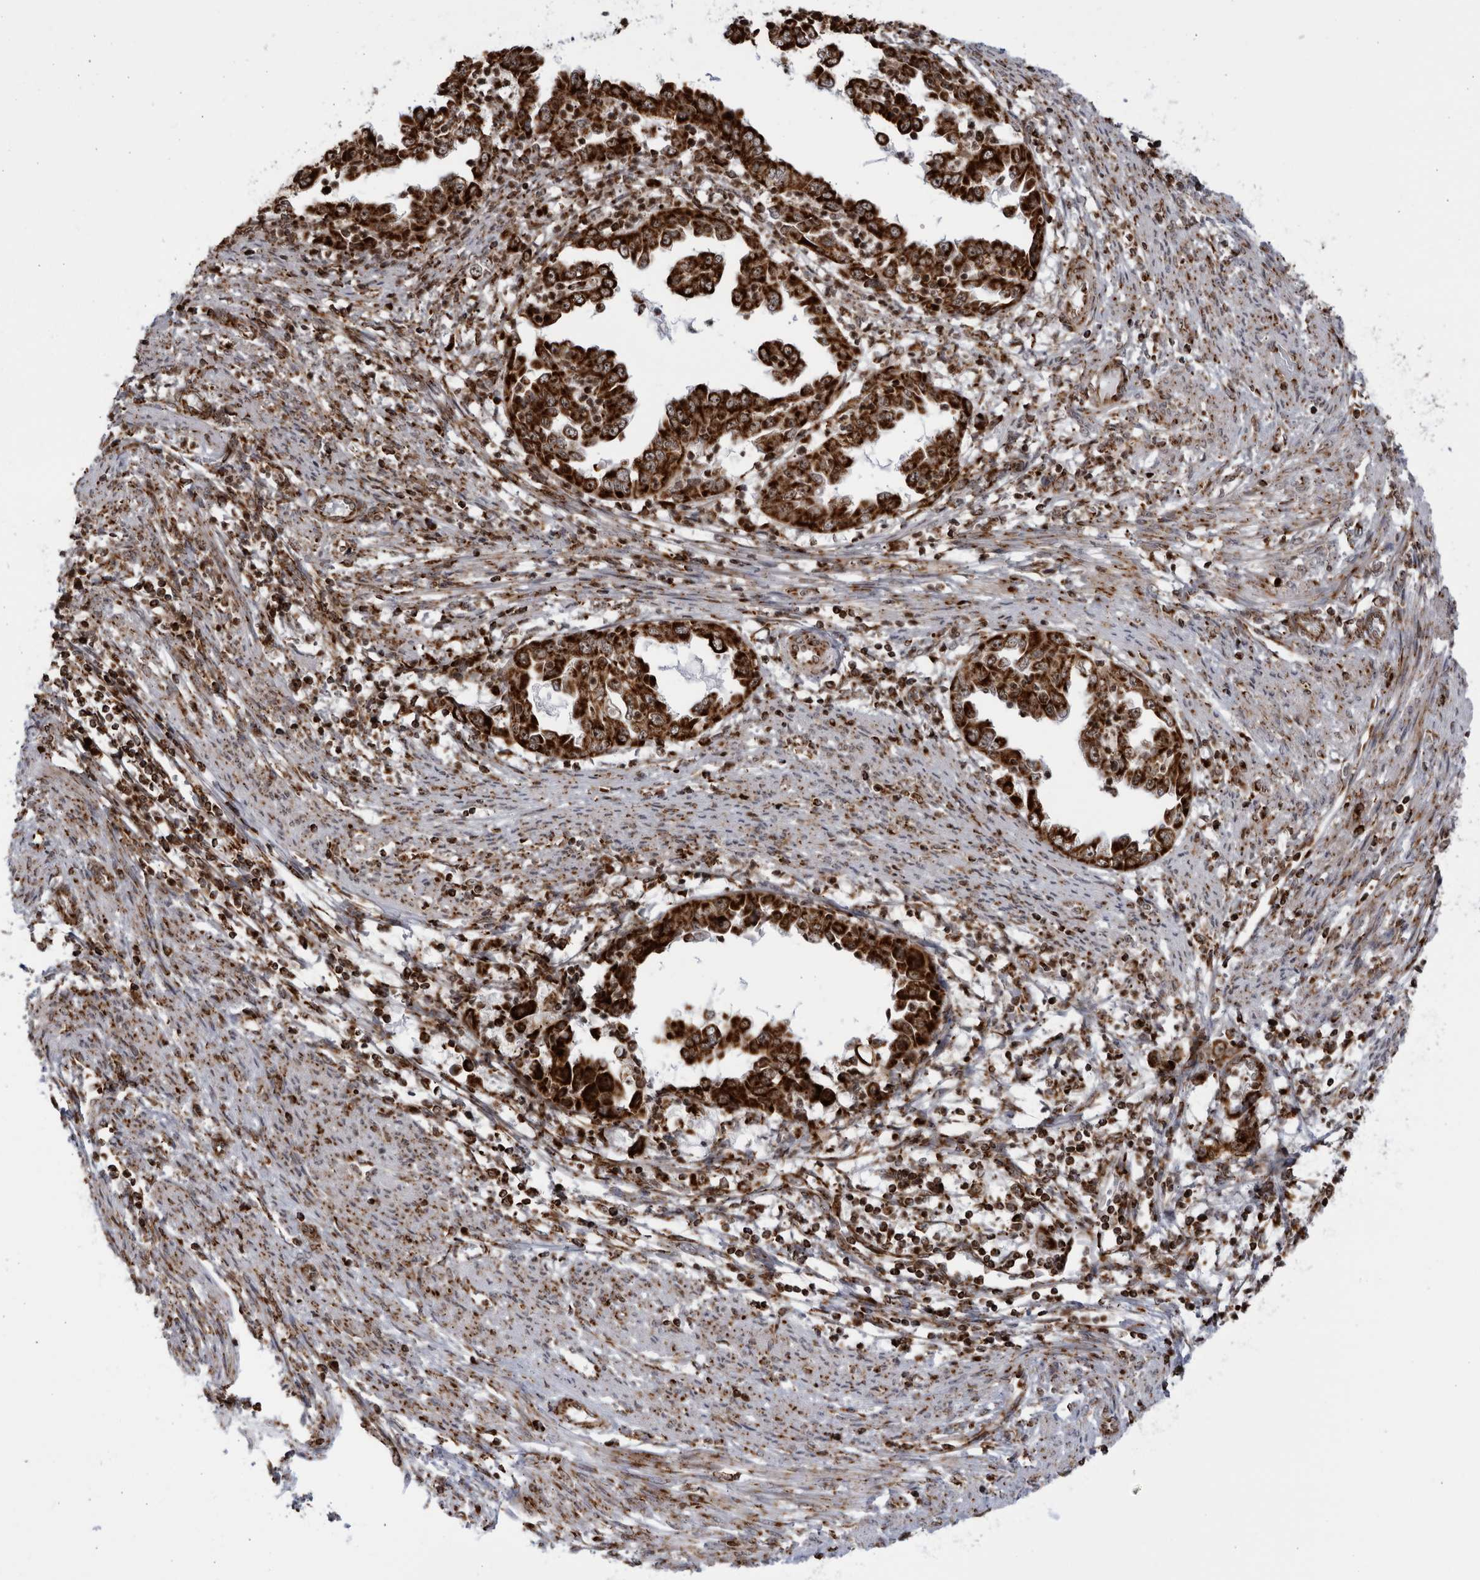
{"staining": {"intensity": "strong", "quantity": ">75%", "location": "cytoplasmic/membranous"}, "tissue": "endometrial cancer", "cell_type": "Tumor cells", "image_type": "cancer", "snomed": [{"axis": "morphology", "description": "Adenocarcinoma, NOS"}, {"axis": "topography", "description": "Endometrium"}], "caption": "Endometrial cancer (adenocarcinoma) stained with immunohistochemistry (IHC) exhibits strong cytoplasmic/membranous positivity in approximately >75% of tumor cells.", "gene": "RBM34", "patient": {"sex": "female", "age": 85}}